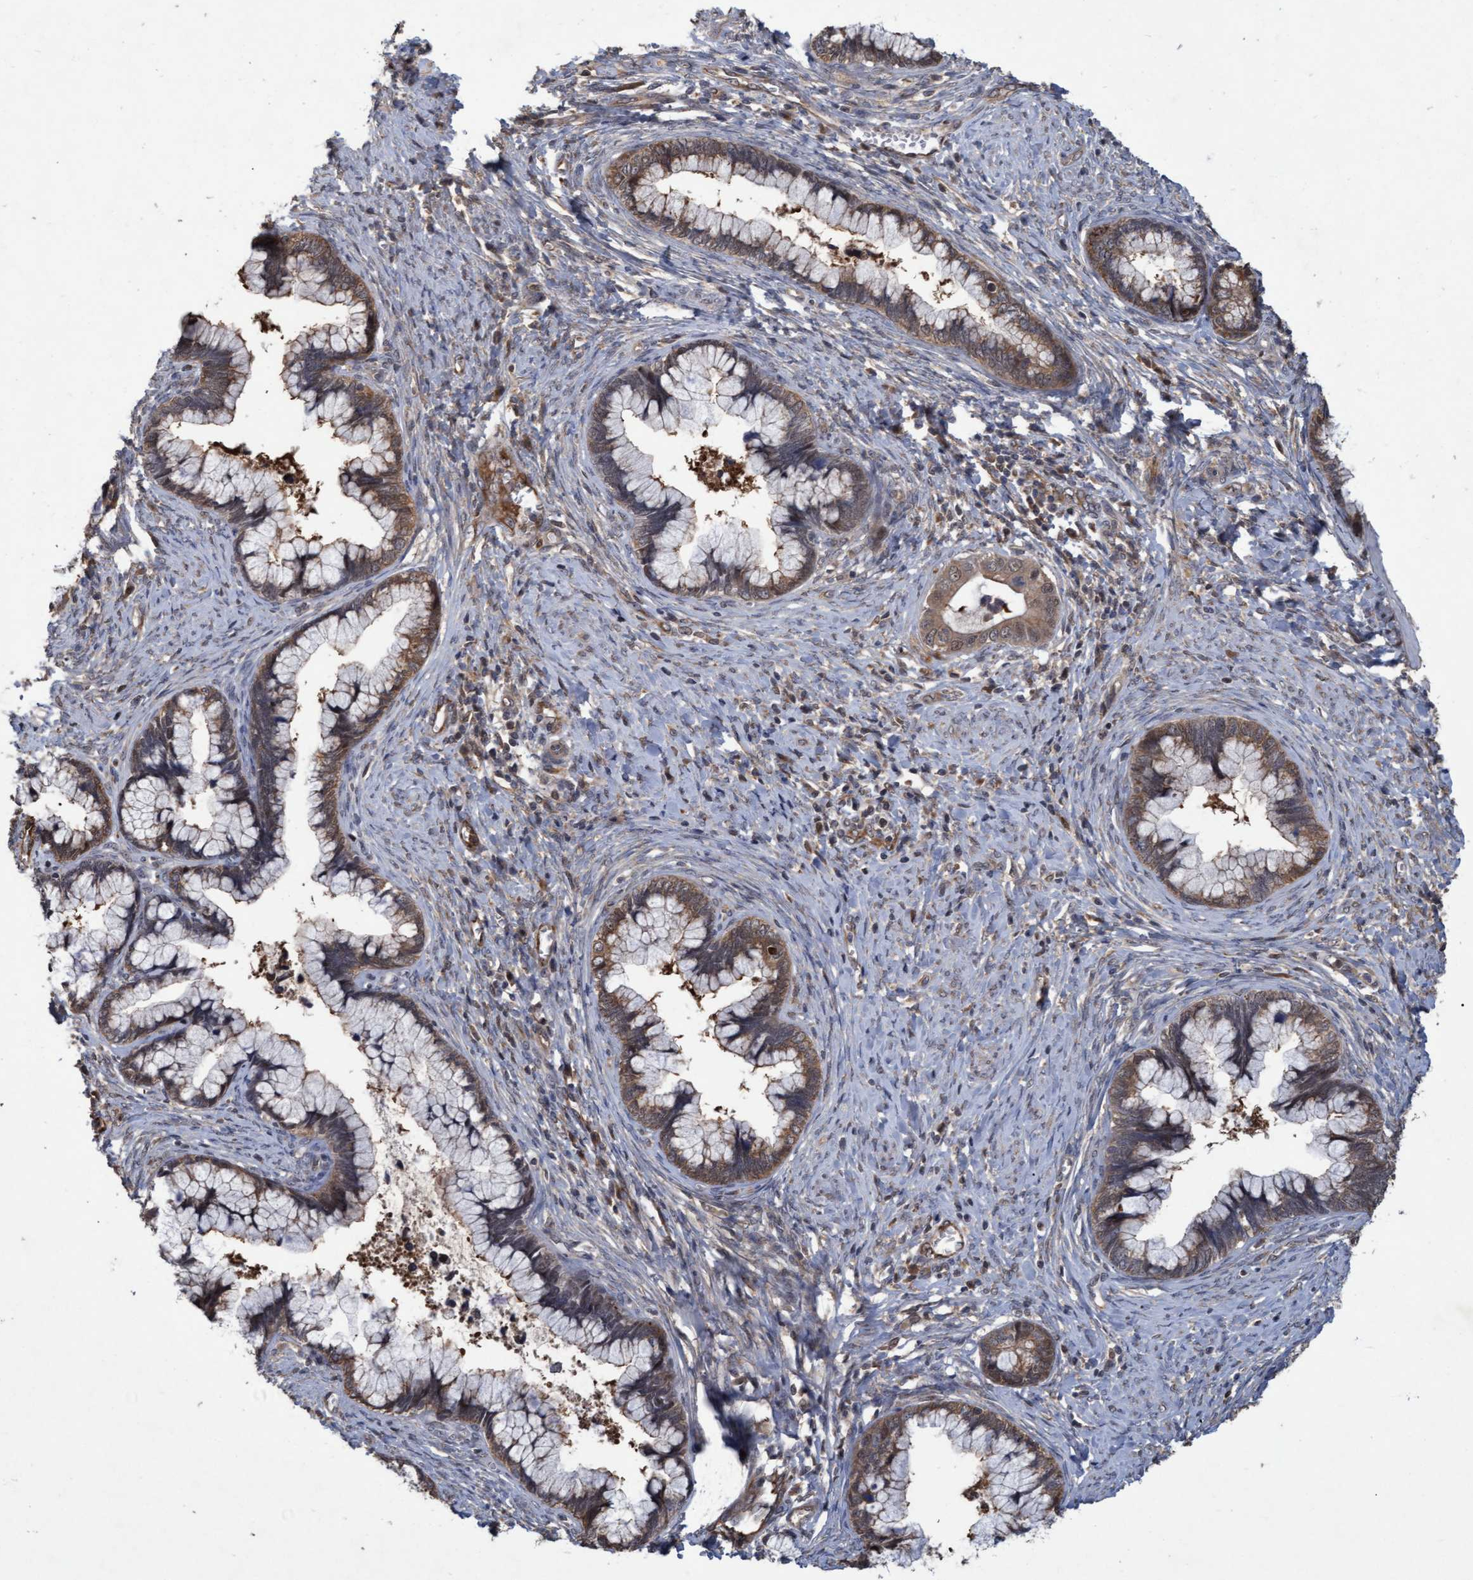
{"staining": {"intensity": "moderate", "quantity": "25%-75%", "location": "cytoplasmic/membranous"}, "tissue": "cervical cancer", "cell_type": "Tumor cells", "image_type": "cancer", "snomed": [{"axis": "morphology", "description": "Adenocarcinoma, NOS"}, {"axis": "topography", "description": "Cervix"}], "caption": "IHC (DAB (3,3'-diaminobenzidine)) staining of cervical adenocarcinoma exhibits moderate cytoplasmic/membranous protein staining in approximately 25%-75% of tumor cells.", "gene": "PSMB6", "patient": {"sex": "female", "age": 44}}